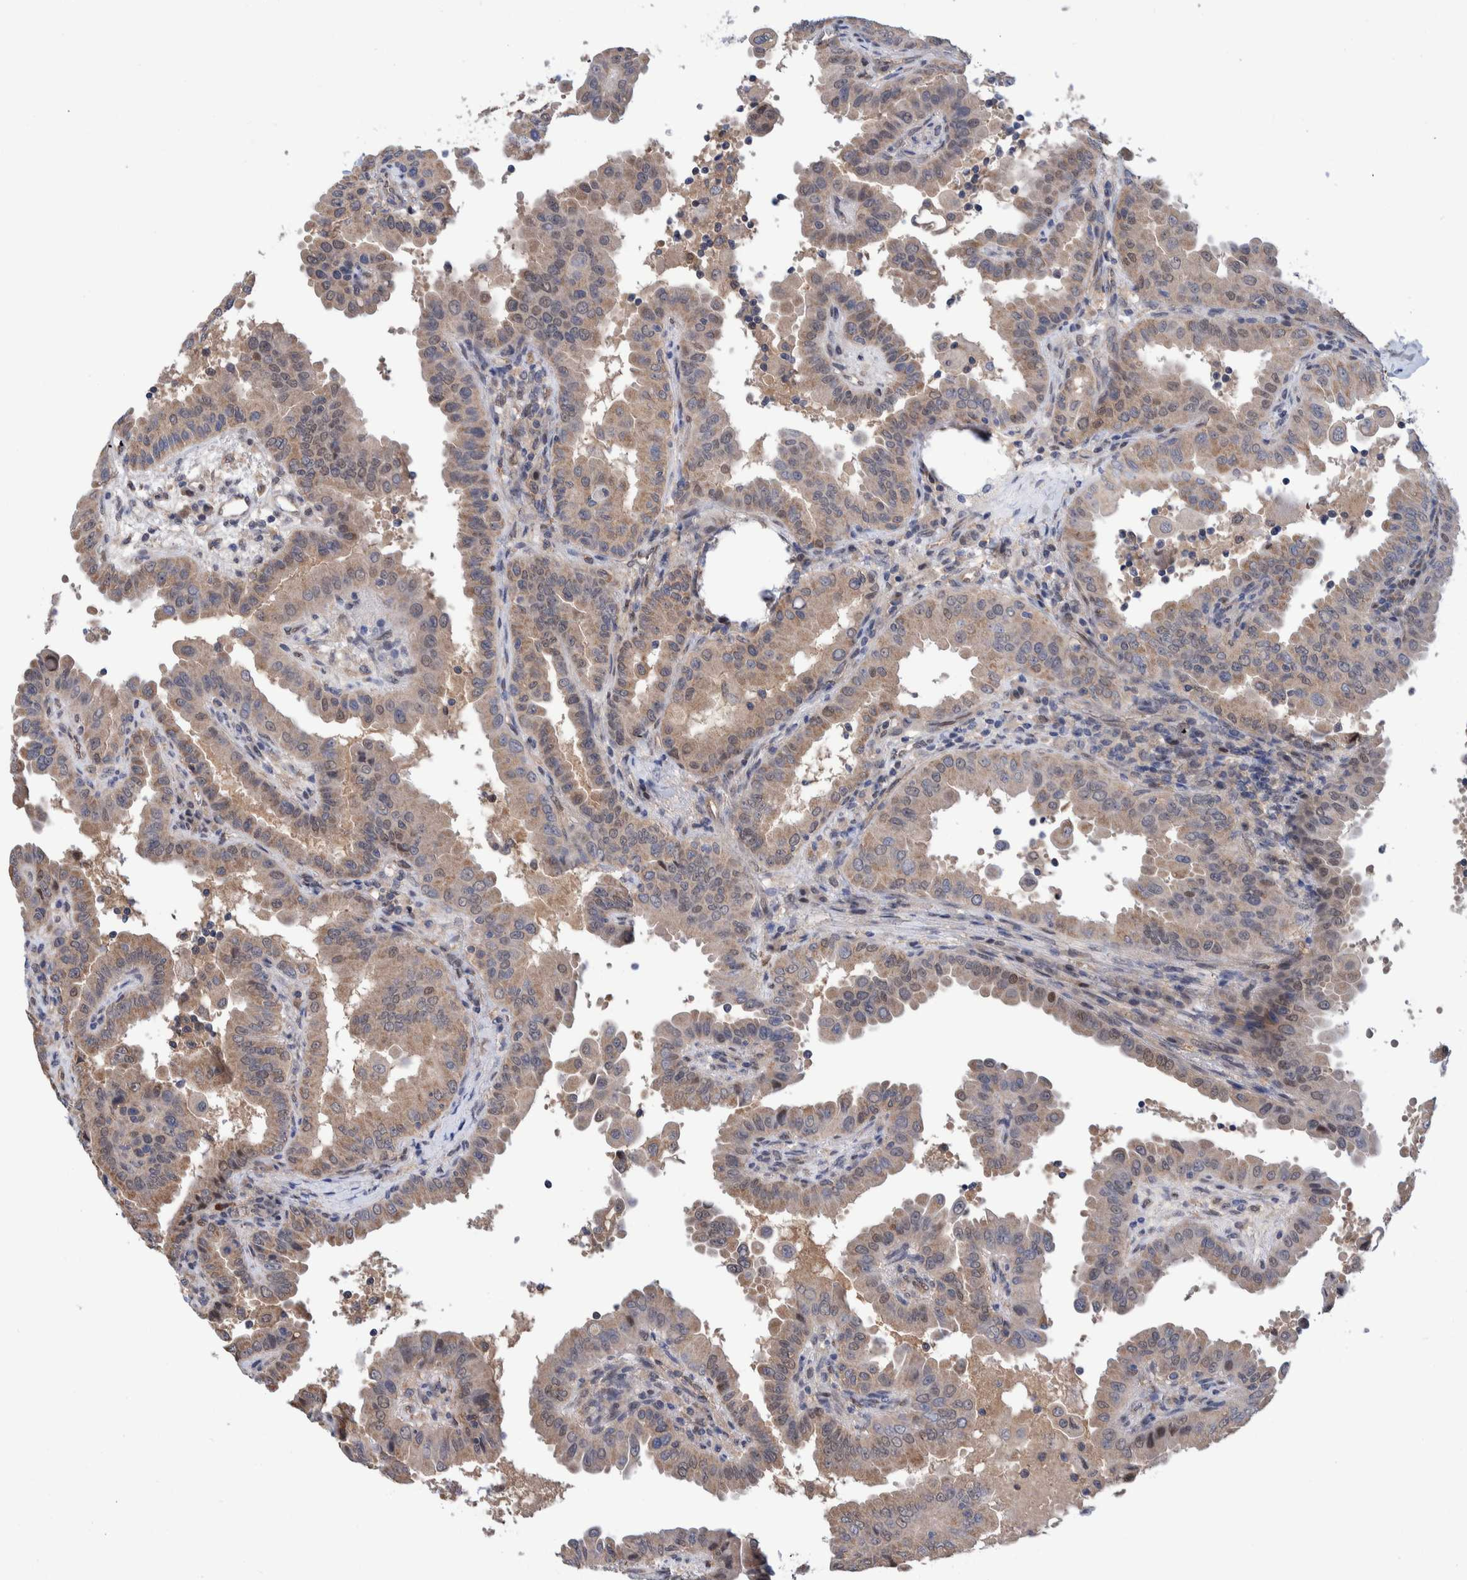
{"staining": {"intensity": "weak", "quantity": ">75%", "location": "cytoplasmic/membranous,nuclear"}, "tissue": "thyroid cancer", "cell_type": "Tumor cells", "image_type": "cancer", "snomed": [{"axis": "morphology", "description": "Papillary adenocarcinoma, NOS"}, {"axis": "topography", "description": "Thyroid gland"}], "caption": "Brown immunohistochemical staining in human thyroid cancer (papillary adenocarcinoma) exhibits weak cytoplasmic/membranous and nuclear expression in approximately >75% of tumor cells.", "gene": "PFAS", "patient": {"sex": "male", "age": 33}}